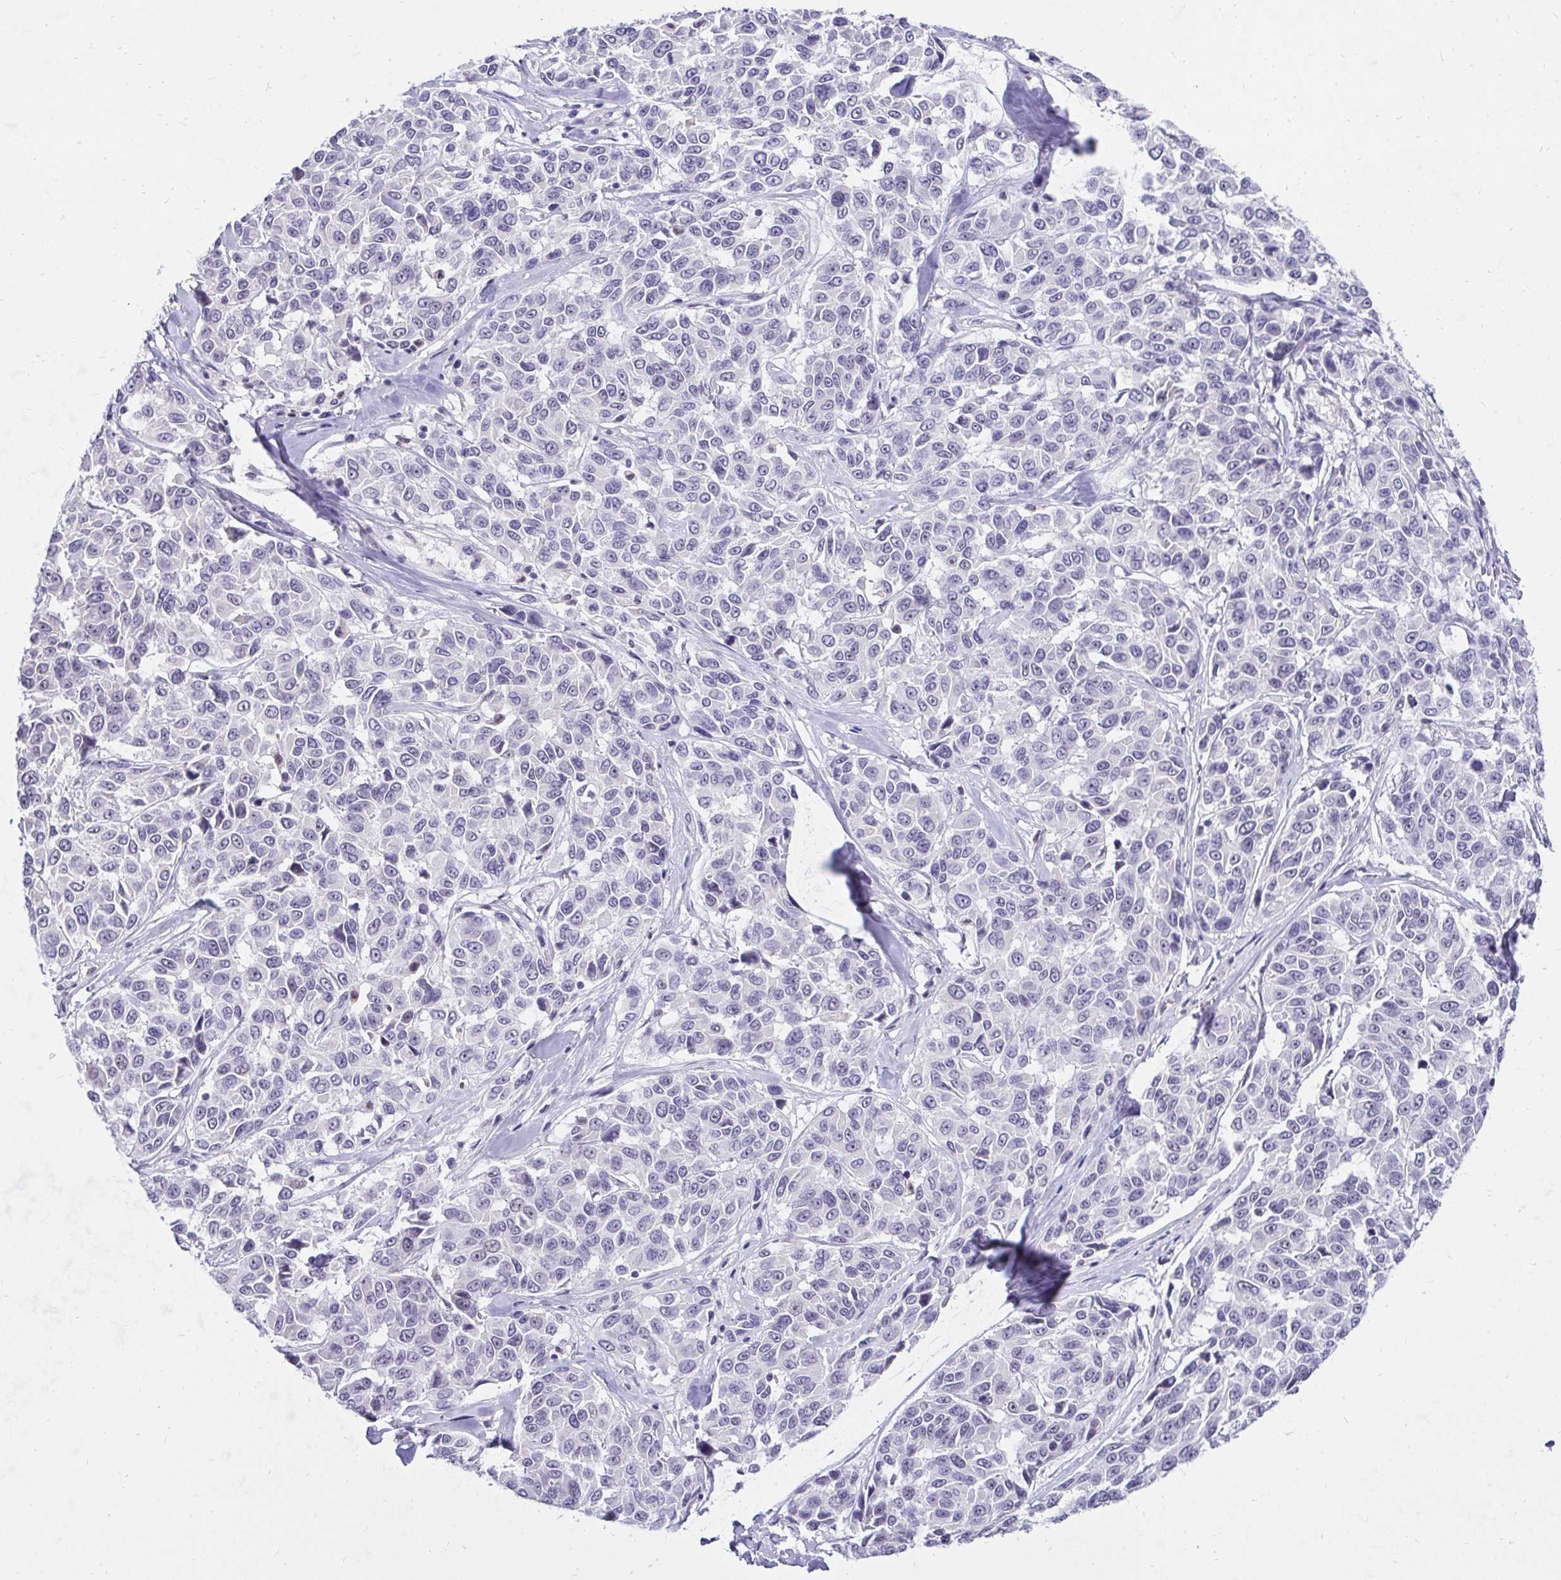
{"staining": {"intensity": "negative", "quantity": "none", "location": "none"}, "tissue": "melanoma", "cell_type": "Tumor cells", "image_type": "cancer", "snomed": [{"axis": "morphology", "description": "Malignant melanoma, NOS"}, {"axis": "topography", "description": "Skin"}], "caption": "An image of human malignant melanoma is negative for staining in tumor cells. (Stains: DAB immunohistochemistry with hematoxylin counter stain, Microscopy: brightfield microscopy at high magnification).", "gene": "ZNF860", "patient": {"sex": "female", "age": 66}}